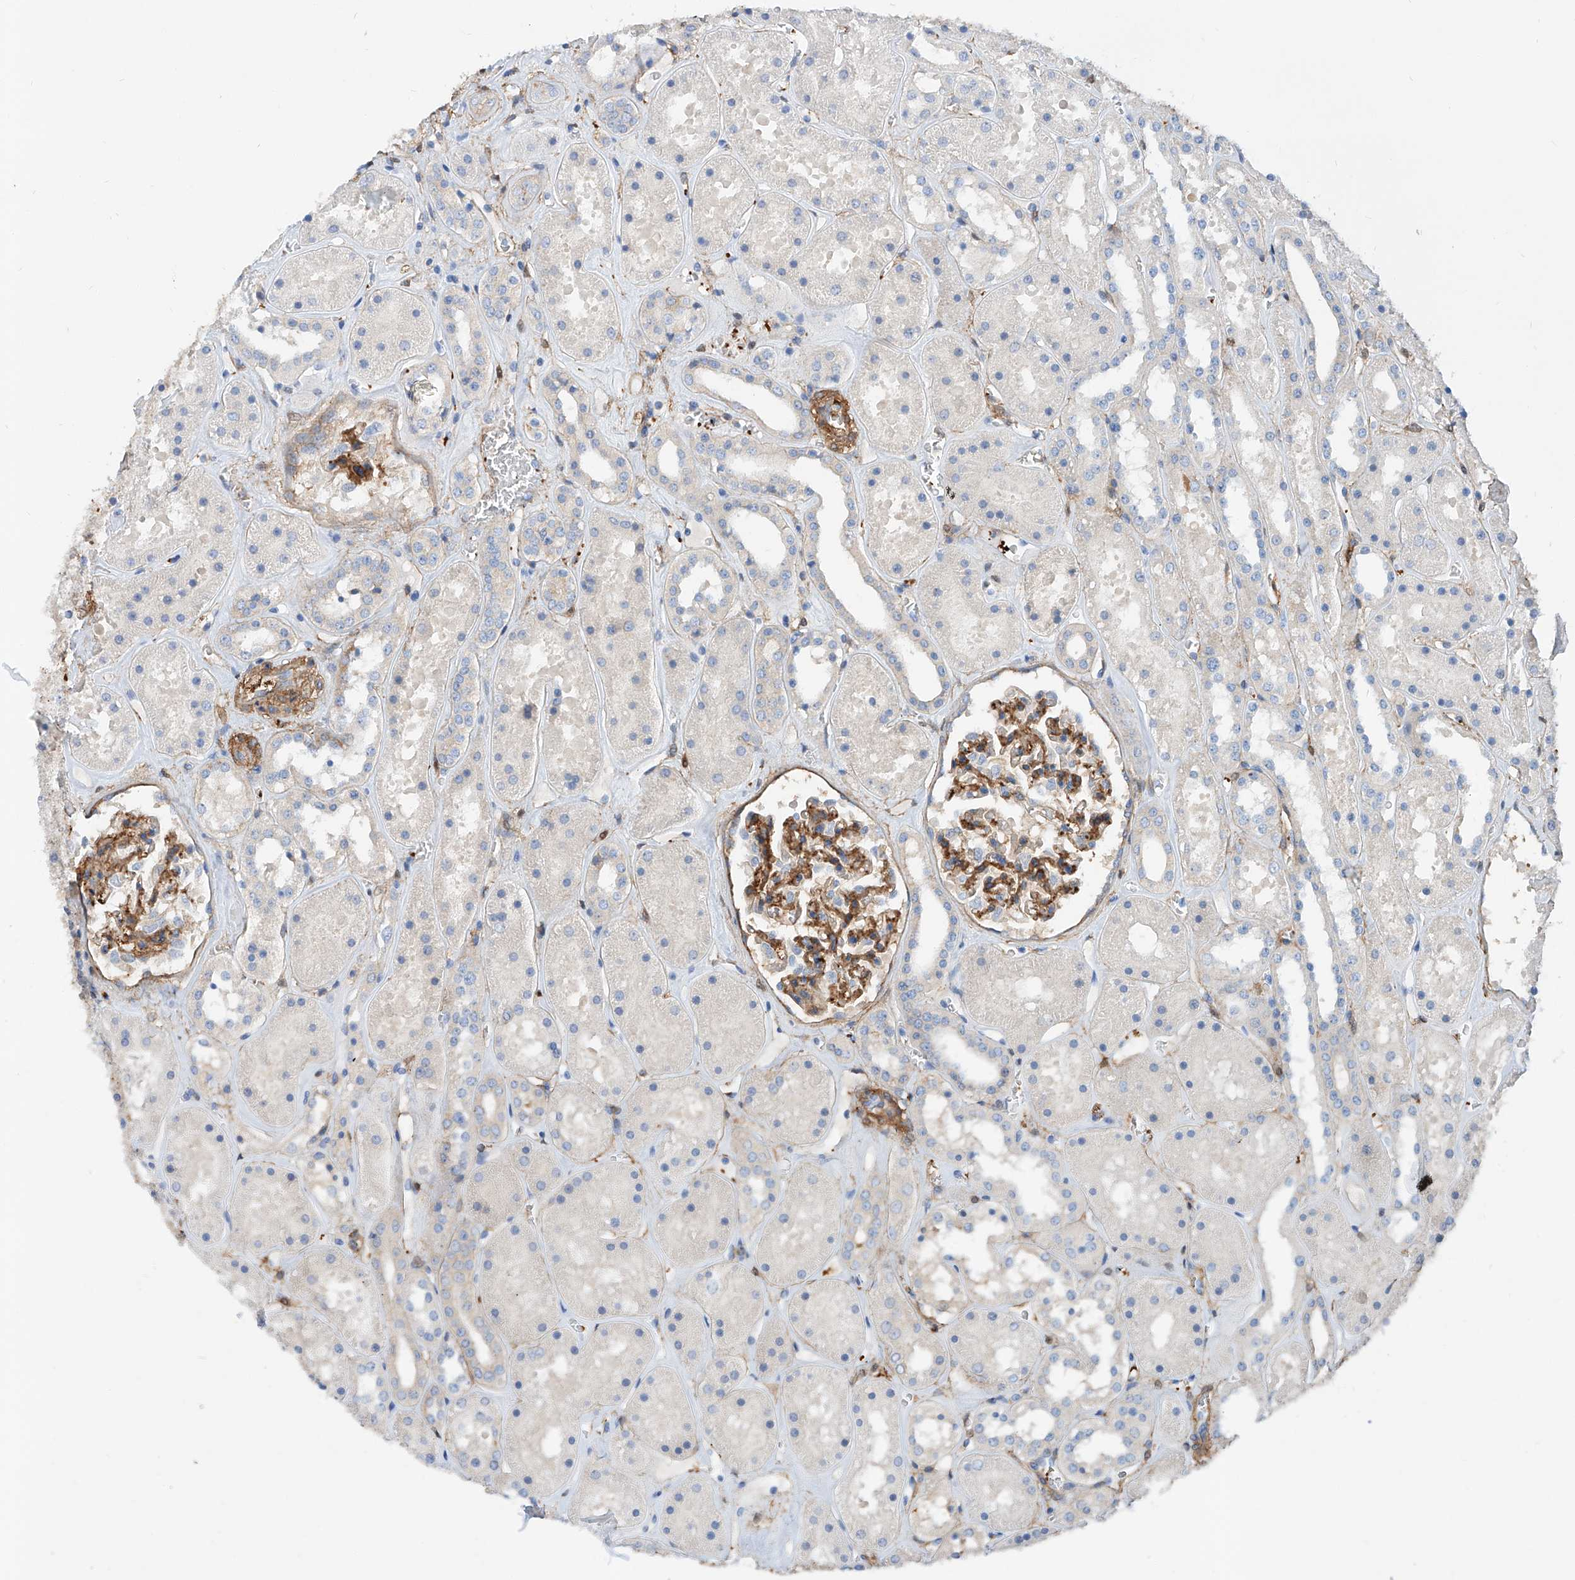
{"staining": {"intensity": "moderate", "quantity": "25%-75%", "location": "cytoplasmic/membranous"}, "tissue": "kidney", "cell_type": "Cells in glomeruli", "image_type": "normal", "snomed": [{"axis": "morphology", "description": "Normal tissue, NOS"}, {"axis": "topography", "description": "Kidney"}], "caption": "Moderate cytoplasmic/membranous expression for a protein is present in about 25%-75% of cells in glomeruli of unremarkable kidney using IHC.", "gene": "TAS2R60", "patient": {"sex": "female", "age": 41}}